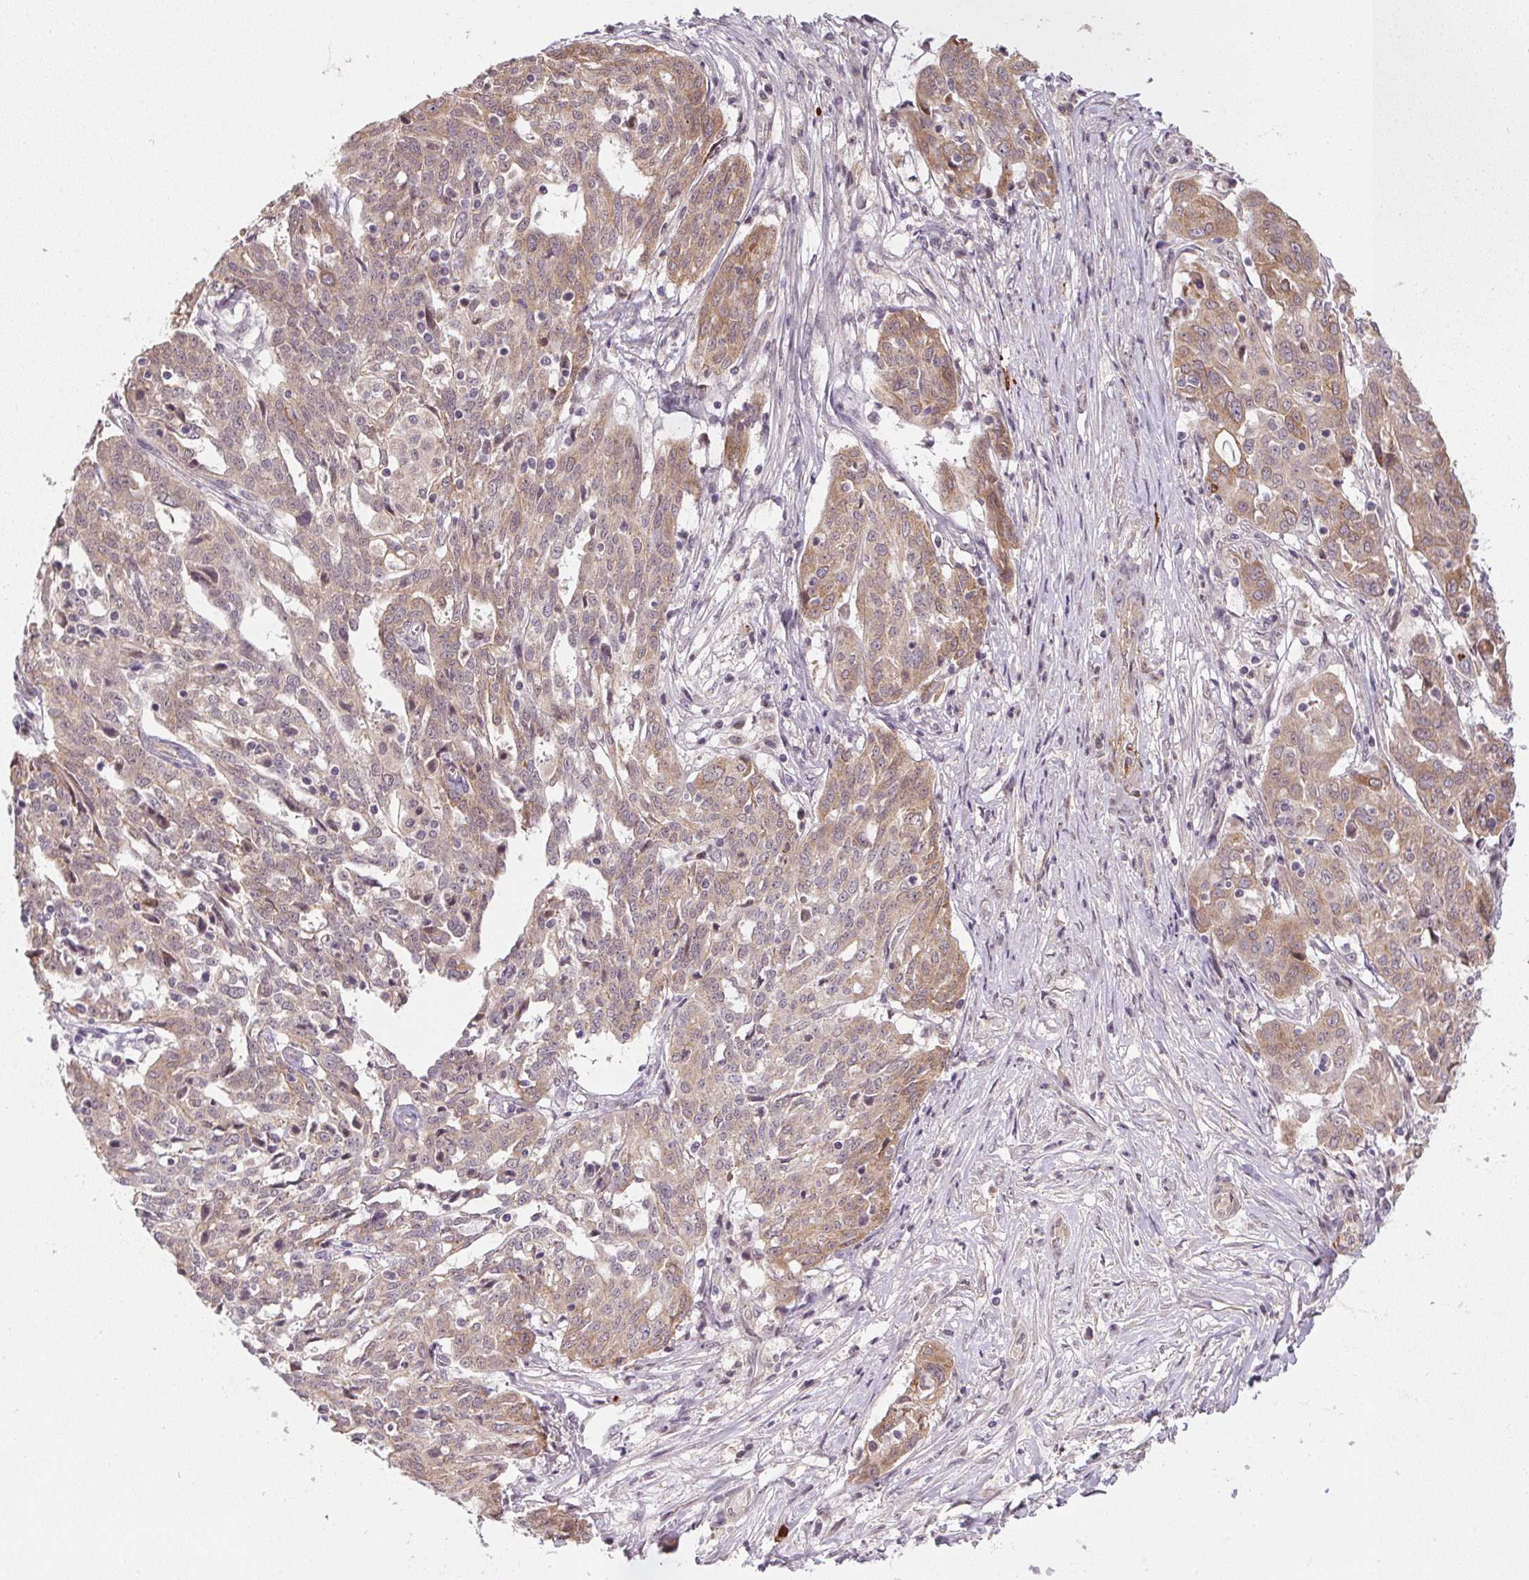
{"staining": {"intensity": "weak", "quantity": "25%-75%", "location": "cytoplasmic/membranous"}, "tissue": "ovarian cancer", "cell_type": "Tumor cells", "image_type": "cancer", "snomed": [{"axis": "morphology", "description": "Cystadenocarcinoma, serous, NOS"}, {"axis": "topography", "description": "Ovary"}], "caption": "About 25%-75% of tumor cells in human ovarian cancer (serous cystadenocarcinoma) exhibit weak cytoplasmic/membranous protein positivity as visualized by brown immunohistochemical staining.", "gene": "CFAP92", "patient": {"sex": "female", "age": 67}}